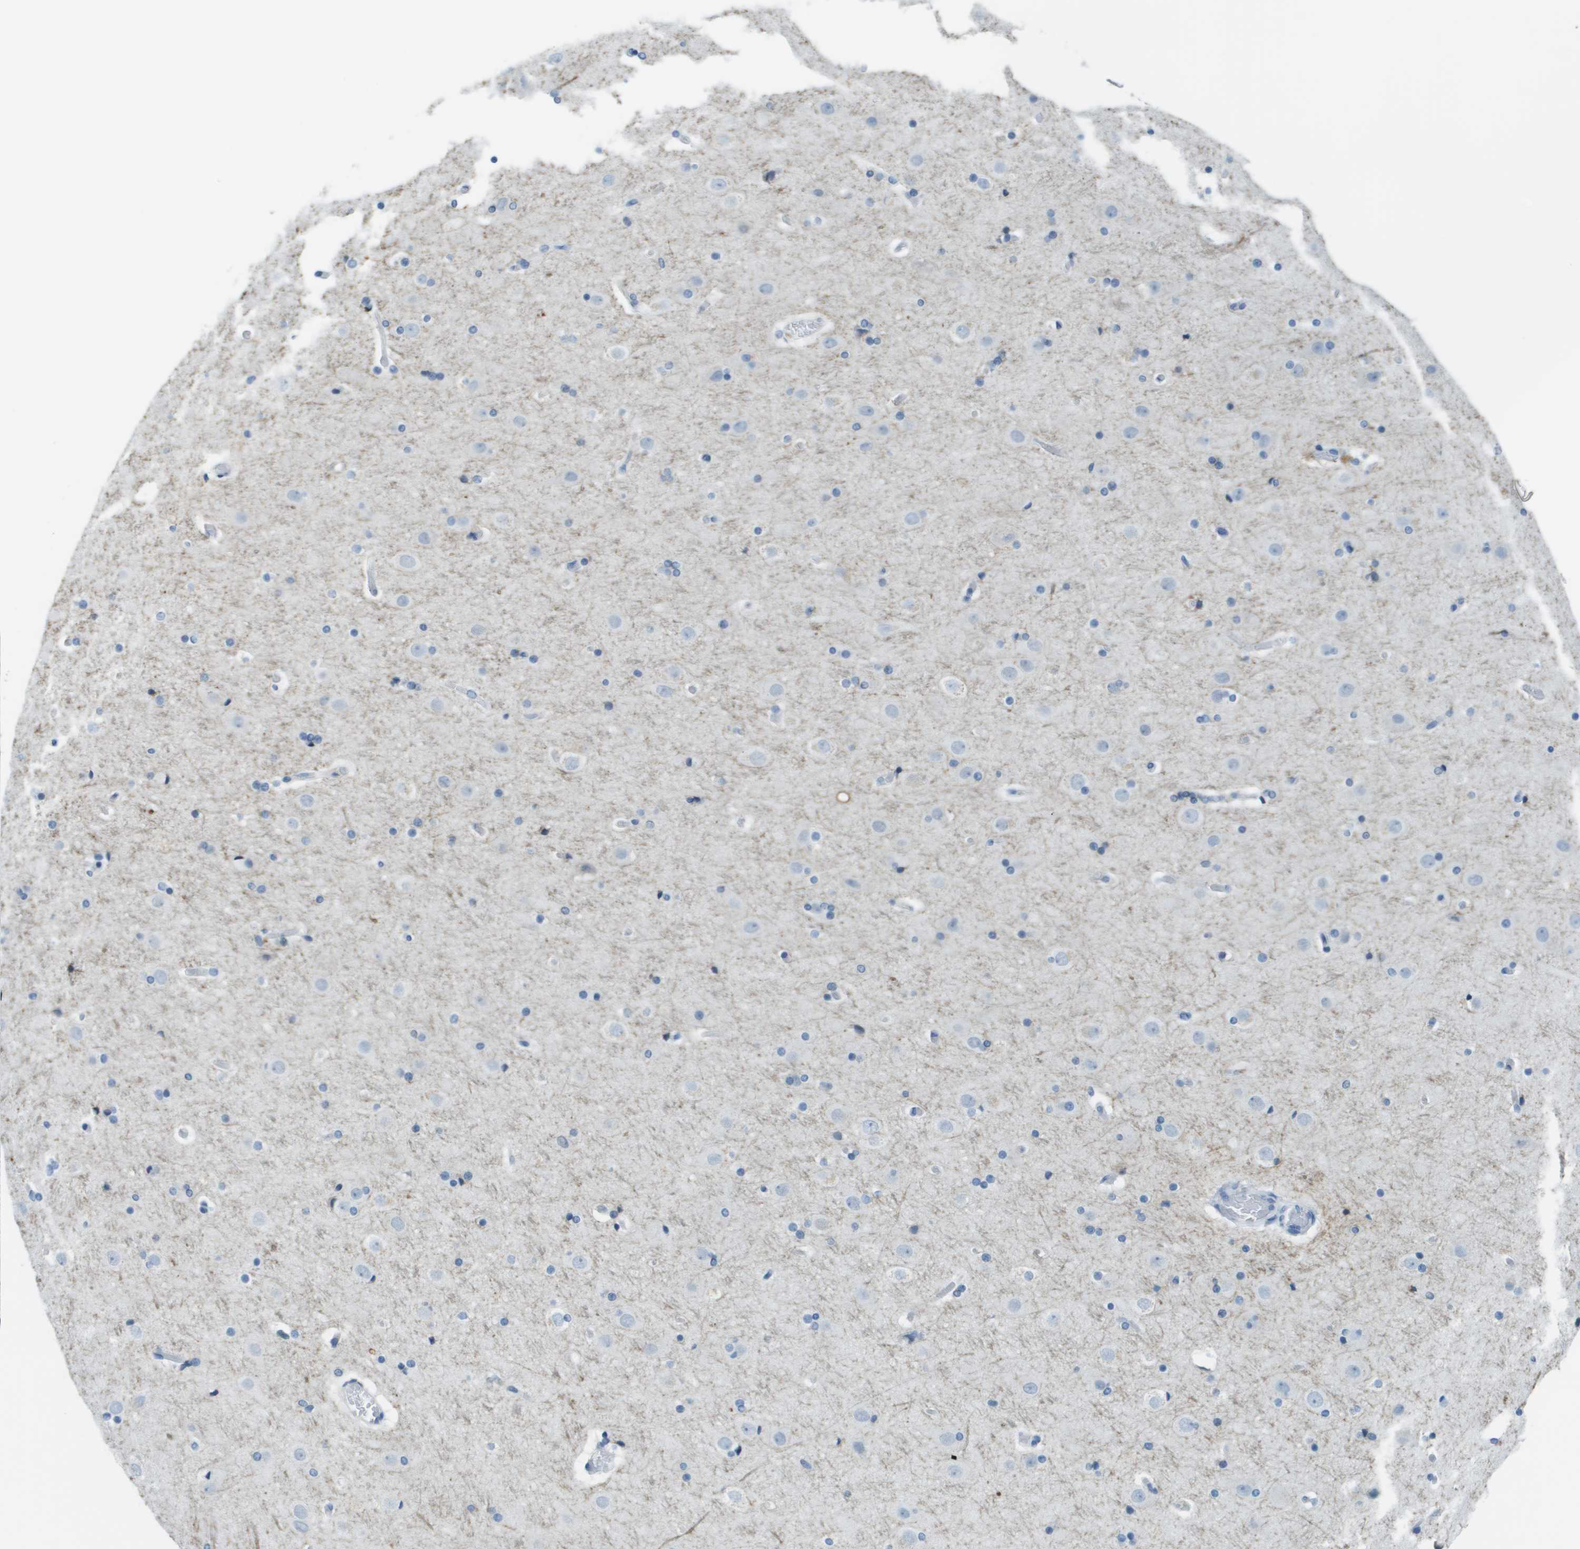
{"staining": {"intensity": "negative", "quantity": "none", "location": "none"}, "tissue": "cerebral cortex", "cell_type": "Endothelial cells", "image_type": "normal", "snomed": [{"axis": "morphology", "description": "Normal tissue, NOS"}, {"axis": "topography", "description": "Cerebral cortex"}], "caption": "Cerebral cortex stained for a protein using IHC reveals no expression endothelial cells.", "gene": "PTGDR2", "patient": {"sex": "male", "age": 57}}